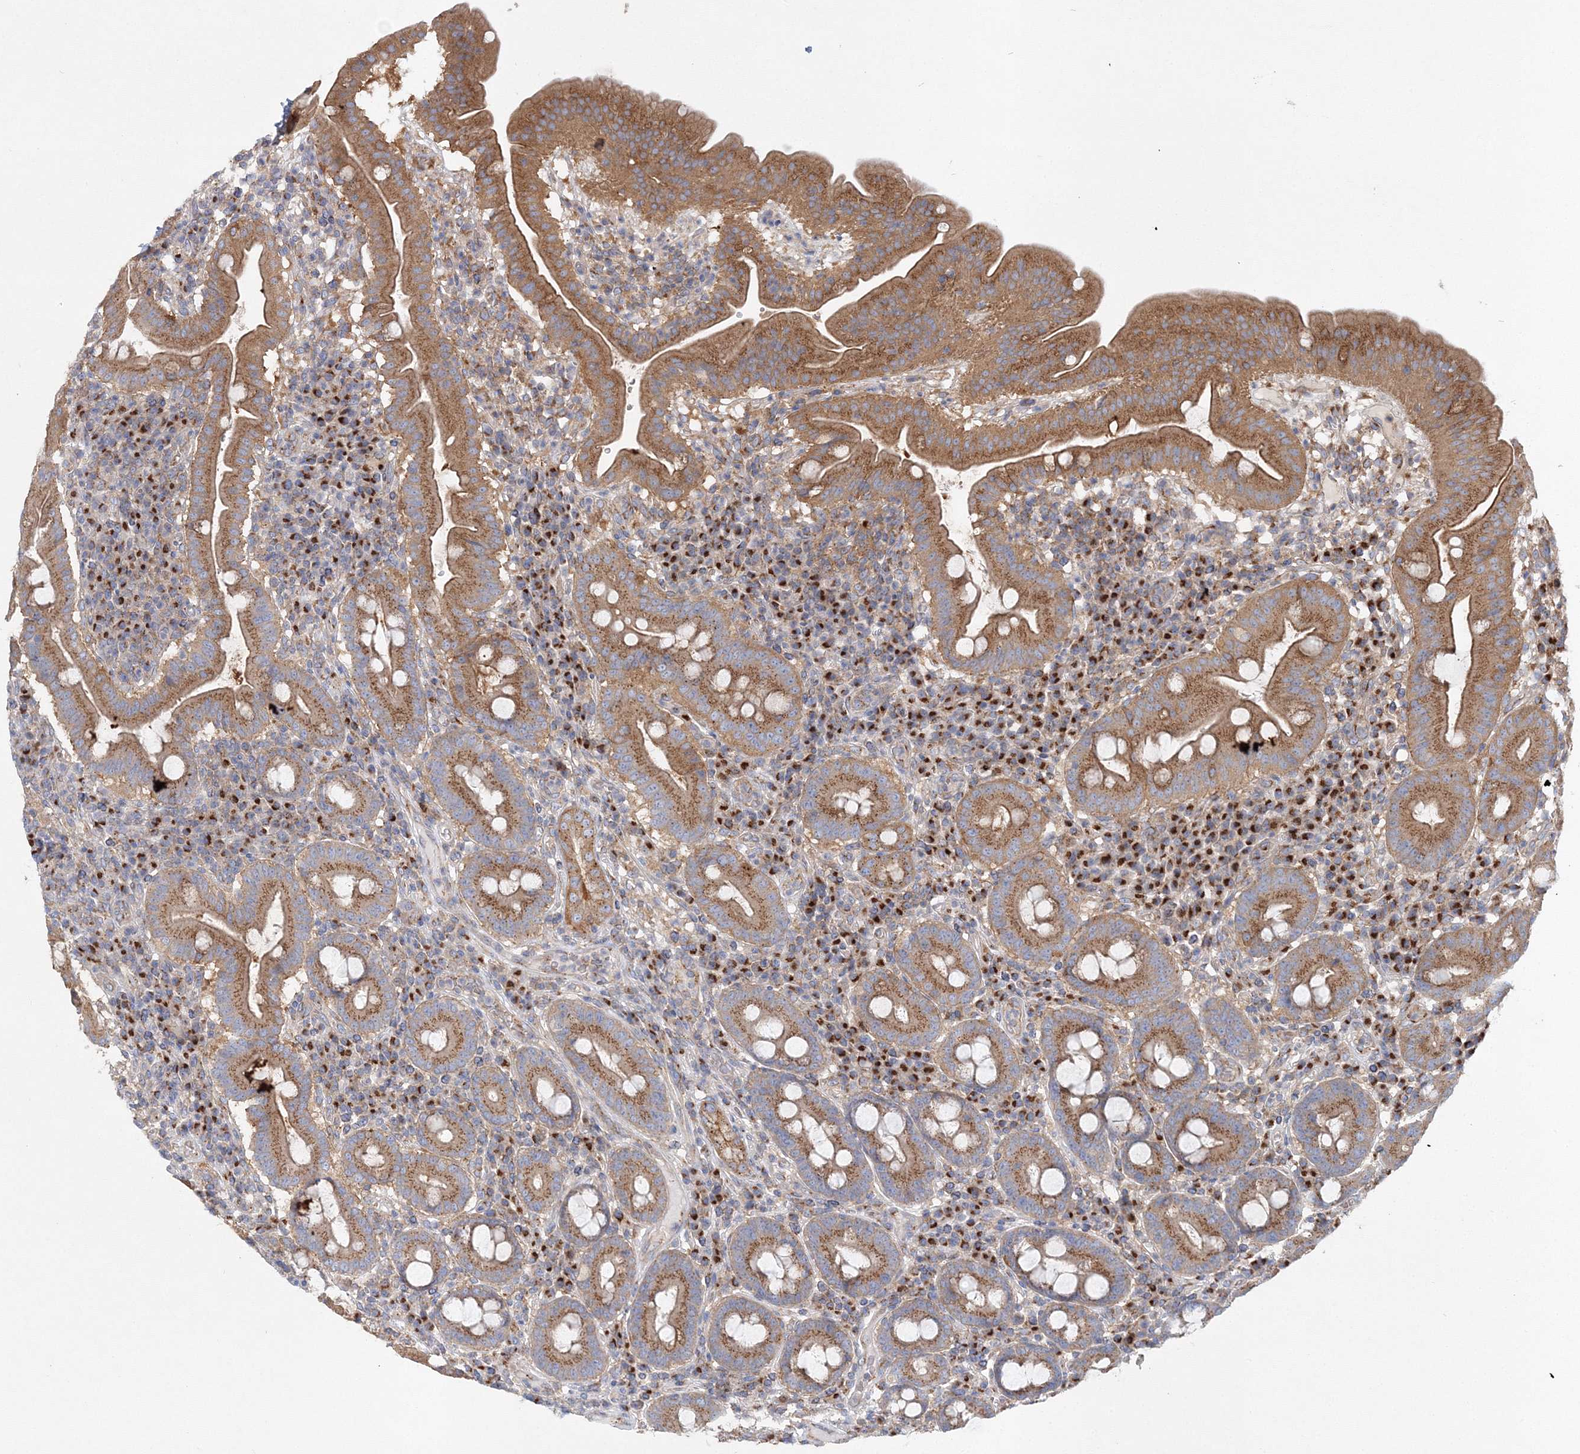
{"staining": {"intensity": "moderate", "quantity": ">75%", "location": "cytoplasmic/membranous"}, "tissue": "duodenum", "cell_type": "Glandular cells", "image_type": "normal", "snomed": [{"axis": "morphology", "description": "Normal tissue, NOS"}, {"axis": "topography", "description": "Duodenum"}], "caption": "Immunohistochemistry histopathology image of benign duodenum: duodenum stained using immunohistochemistry demonstrates medium levels of moderate protein expression localized specifically in the cytoplasmic/membranous of glandular cells, appearing as a cytoplasmic/membranous brown color.", "gene": "SEC23IP", "patient": {"sex": "male", "age": 50}}